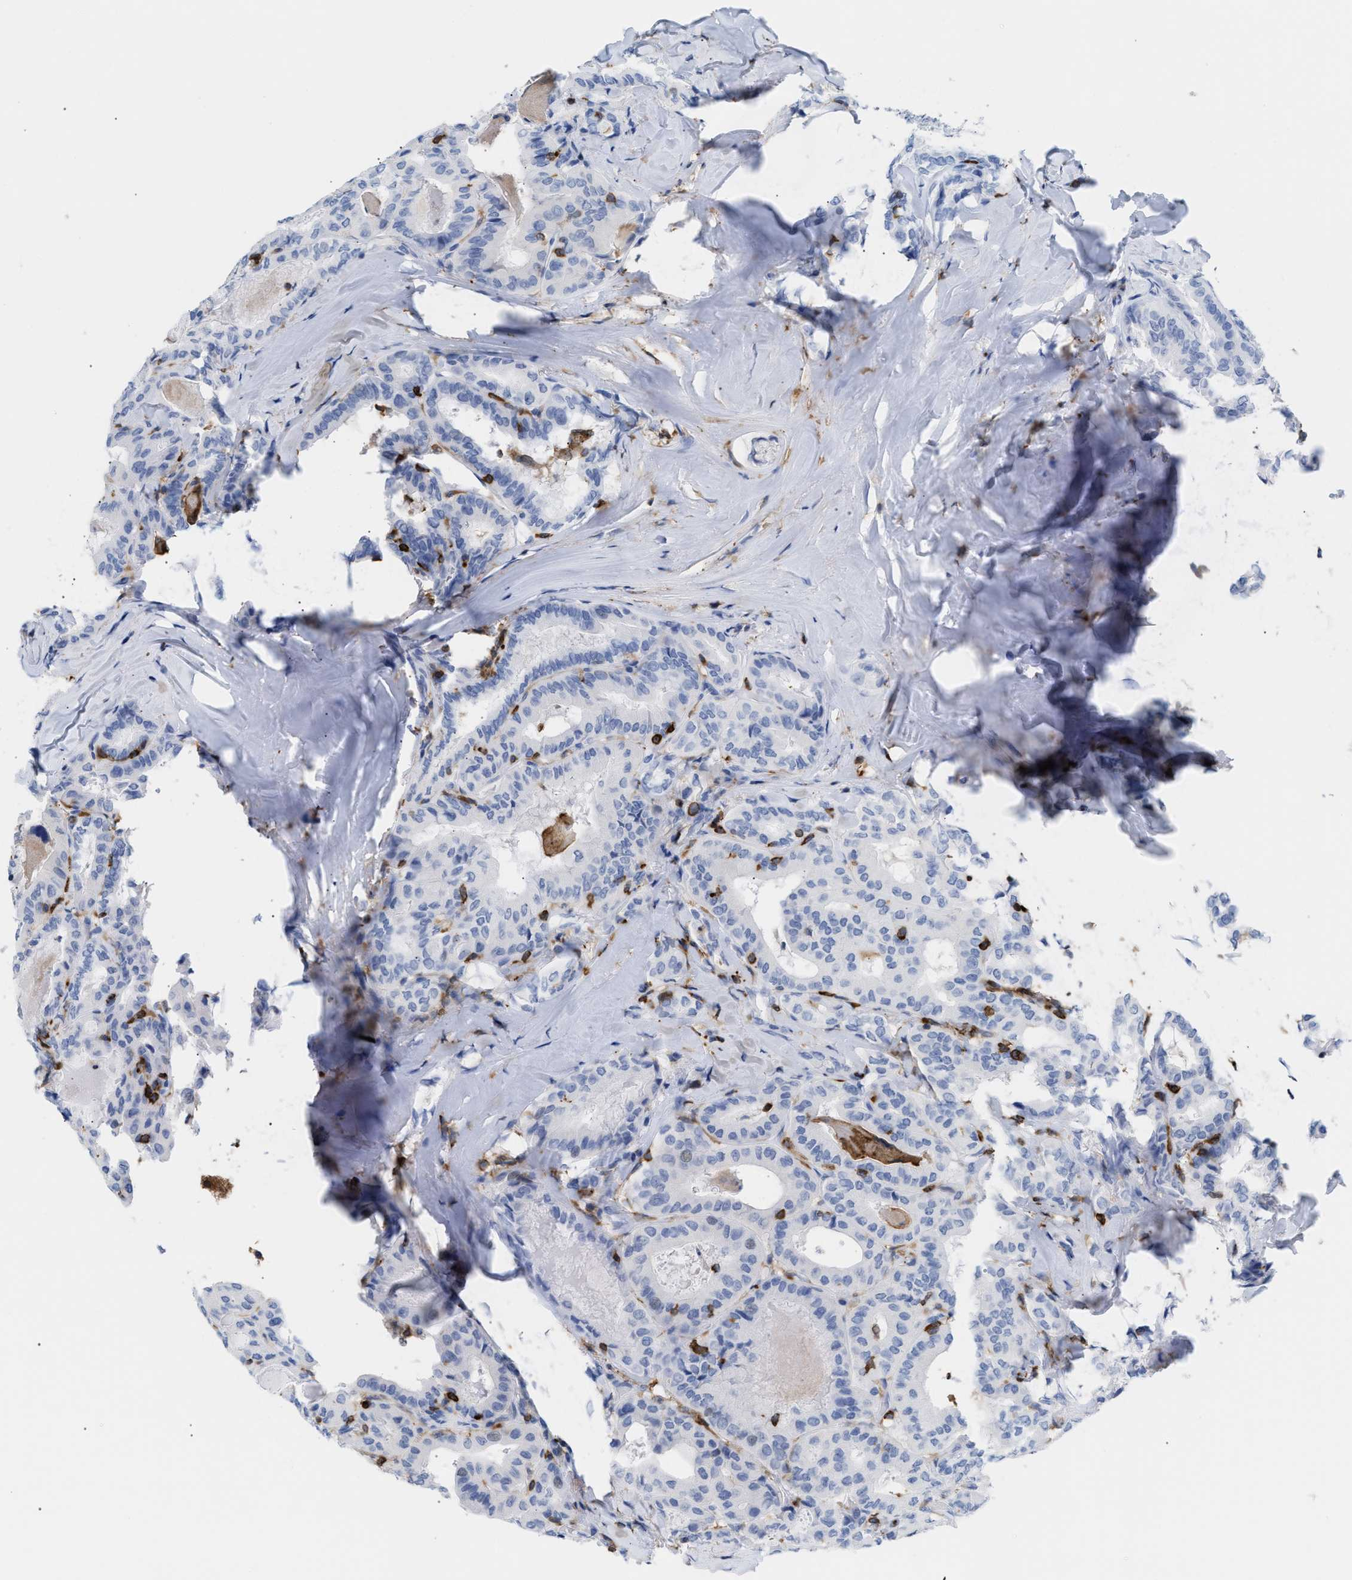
{"staining": {"intensity": "negative", "quantity": "none", "location": "none"}, "tissue": "thyroid cancer", "cell_type": "Tumor cells", "image_type": "cancer", "snomed": [{"axis": "morphology", "description": "Papillary adenocarcinoma, NOS"}, {"axis": "topography", "description": "Thyroid gland"}], "caption": "This photomicrograph is of thyroid cancer (papillary adenocarcinoma) stained with immunohistochemistry (IHC) to label a protein in brown with the nuclei are counter-stained blue. There is no expression in tumor cells.", "gene": "LCP1", "patient": {"sex": "female", "age": 42}}